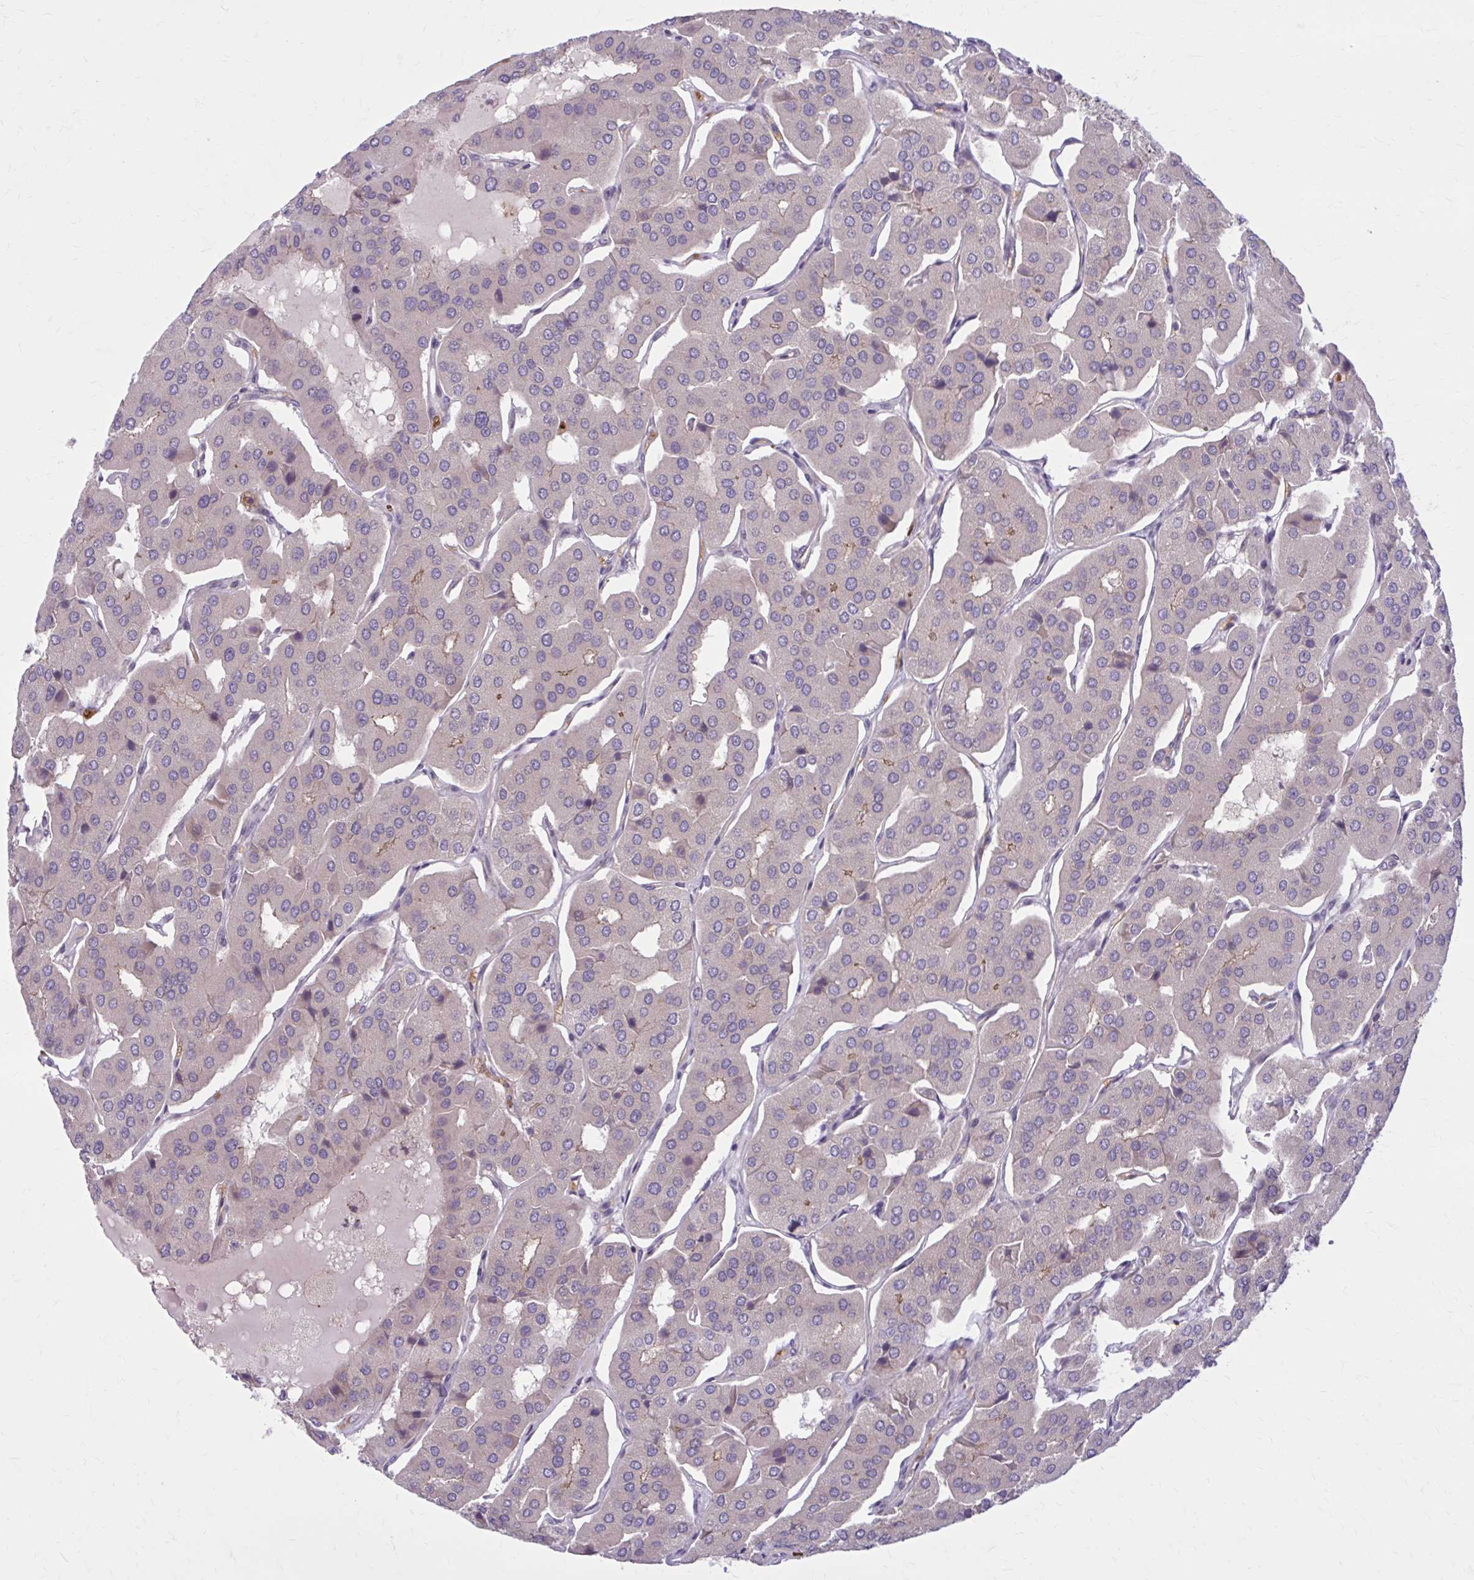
{"staining": {"intensity": "moderate", "quantity": "<25%", "location": "cytoplasmic/membranous"}, "tissue": "parathyroid gland", "cell_type": "Glandular cells", "image_type": "normal", "snomed": [{"axis": "morphology", "description": "Normal tissue, NOS"}, {"axis": "morphology", "description": "Adenoma, NOS"}, {"axis": "topography", "description": "Parathyroid gland"}], "caption": "DAB immunohistochemical staining of benign human parathyroid gland demonstrates moderate cytoplasmic/membranous protein staining in about <25% of glandular cells. (Stains: DAB (3,3'-diaminobenzidine) in brown, nuclei in blue, Microscopy: brightfield microscopy at high magnification).", "gene": "SNF8", "patient": {"sex": "female", "age": 86}}